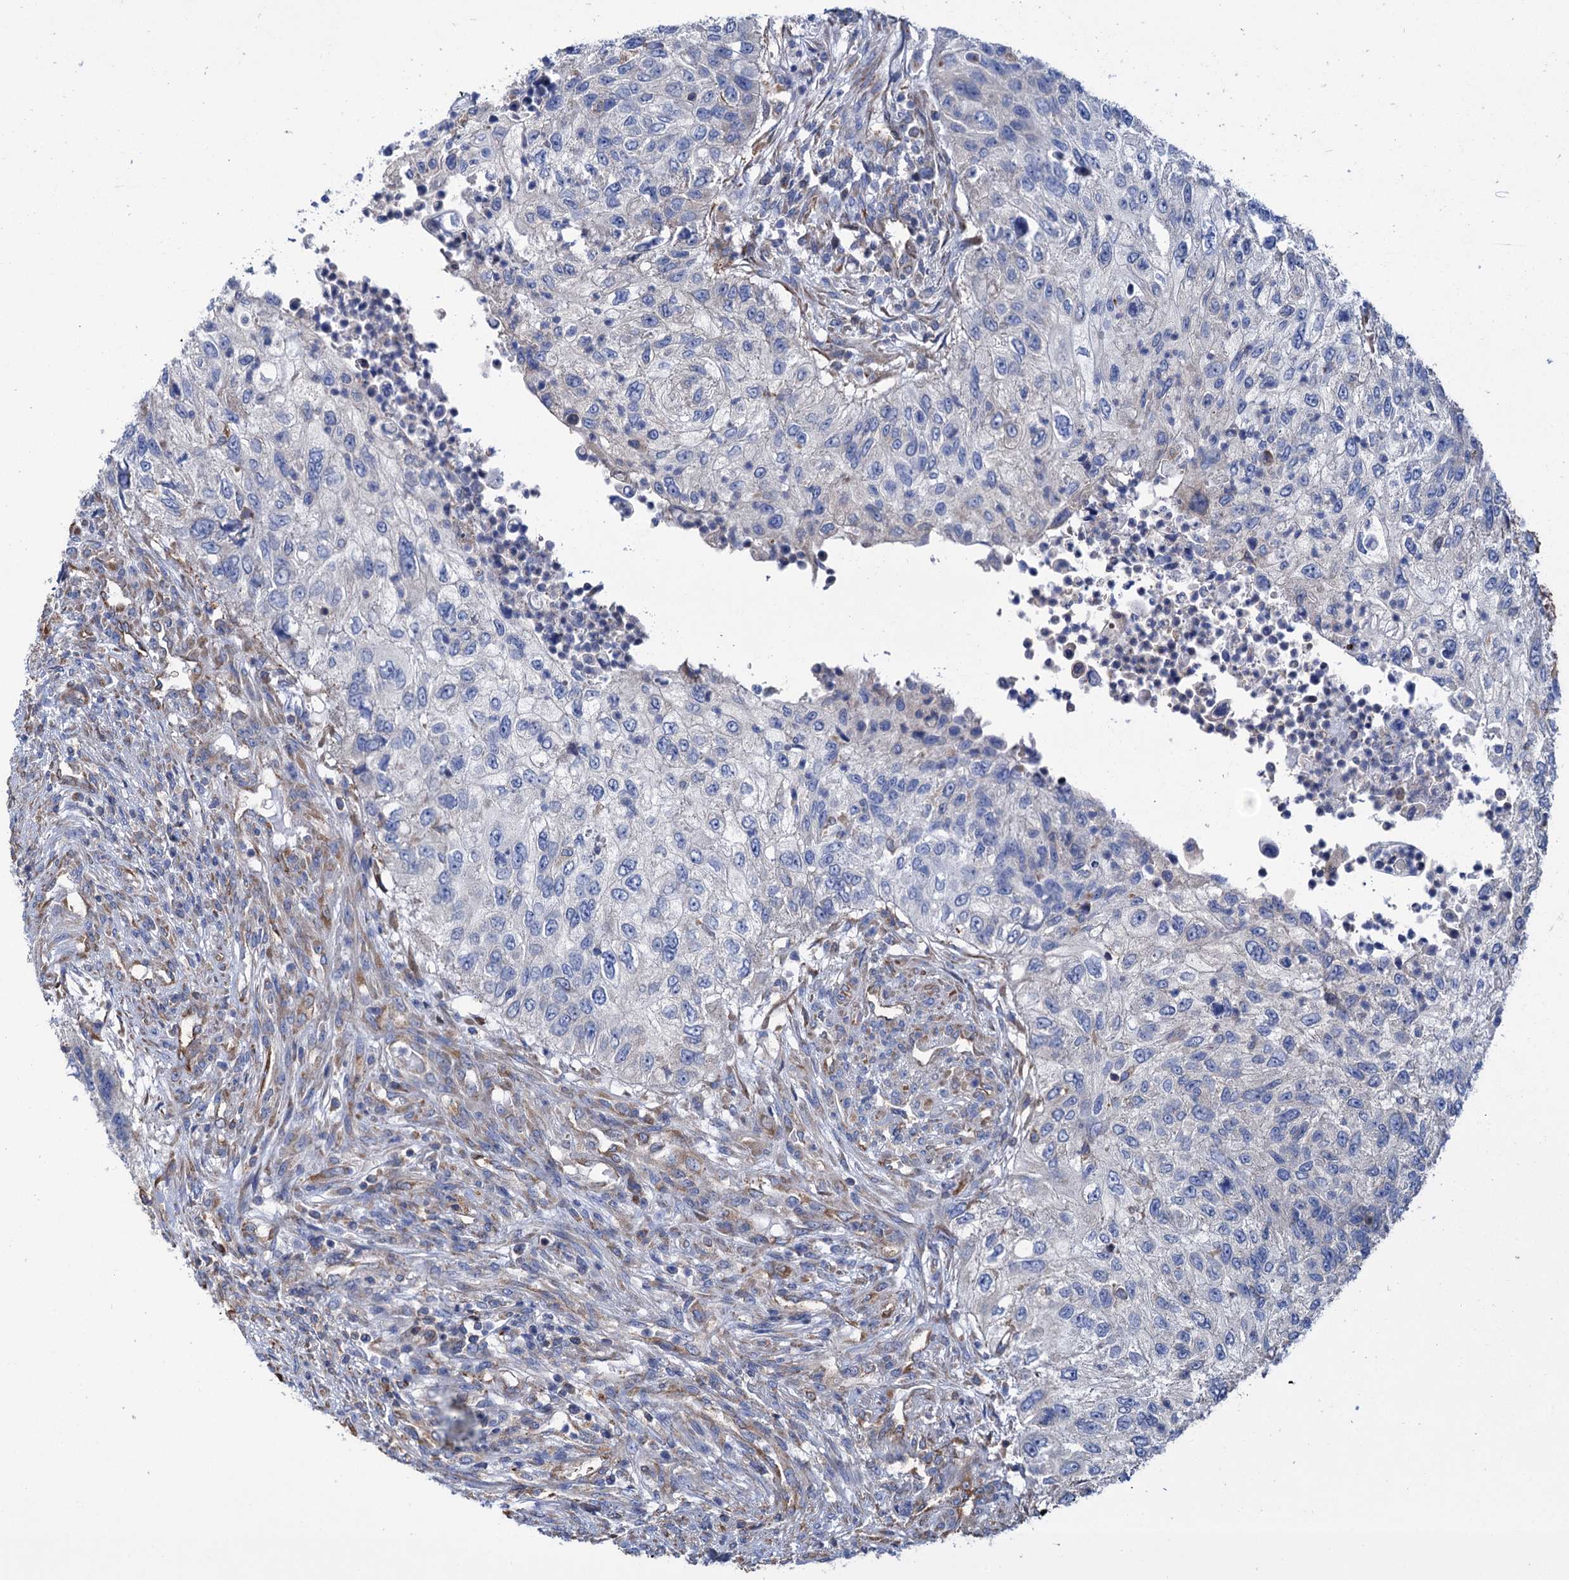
{"staining": {"intensity": "negative", "quantity": "none", "location": "none"}, "tissue": "urothelial cancer", "cell_type": "Tumor cells", "image_type": "cancer", "snomed": [{"axis": "morphology", "description": "Urothelial carcinoma, High grade"}, {"axis": "topography", "description": "Urinary bladder"}], "caption": "Urothelial carcinoma (high-grade) was stained to show a protein in brown. There is no significant staining in tumor cells. Nuclei are stained in blue.", "gene": "SCPEP1", "patient": {"sex": "female", "age": 60}}